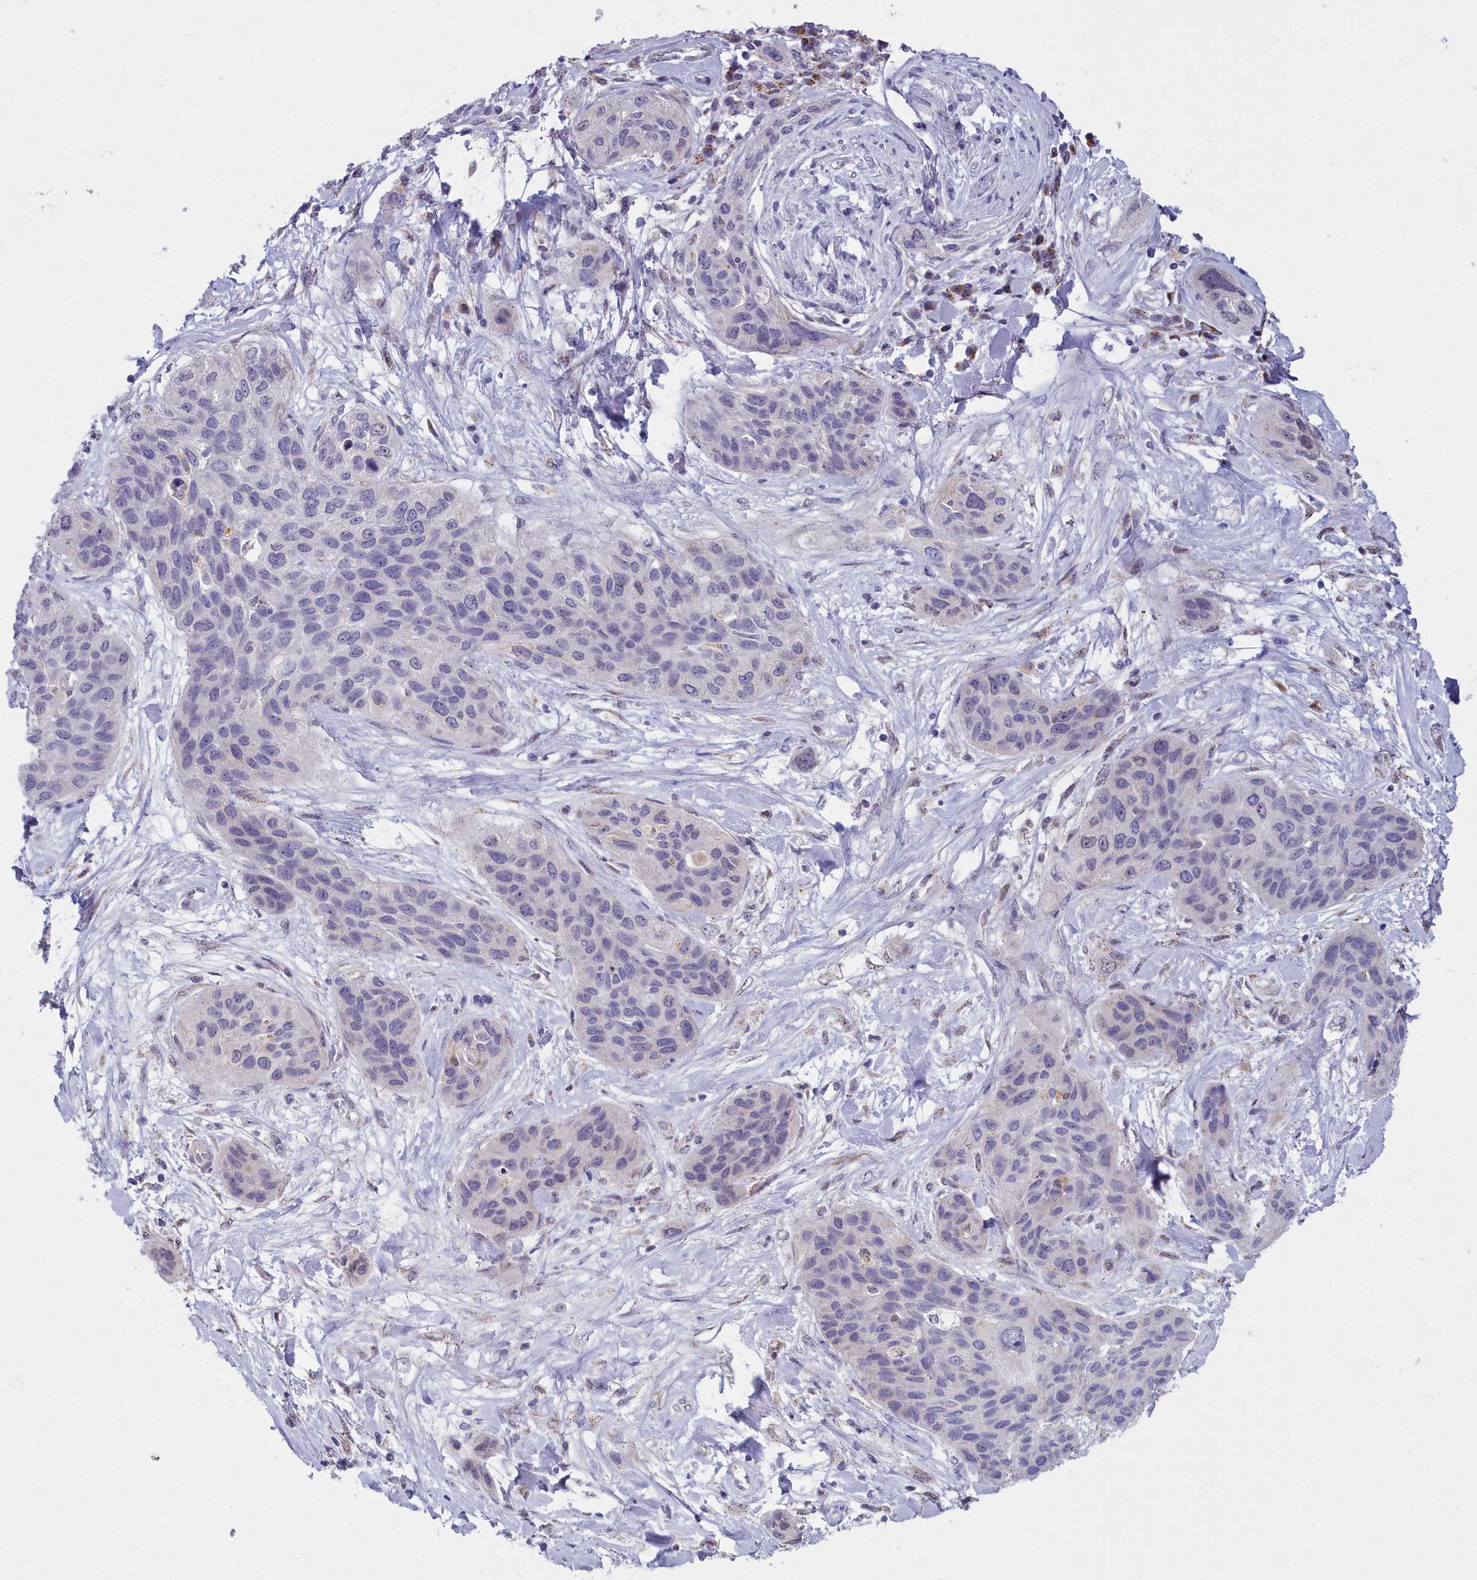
{"staining": {"intensity": "negative", "quantity": "none", "location": "none"}, "tissue": "lung cancer", "cell_type": "Tumor cells", "image_type": "cancer", "snomed": [{"axis": "morphology", "description": "Squamous cell carcinoma, NOS"}, {"axis": "topography", "description": "Lung"}], "caption": "Immunohistochemistry (IHC) image of neoplastic tissue: human lung squamous cell carcinoma stained with DAB displays no significant protein positivity in tumor cells.", "gene": "WDPCP", "patient": {"sex": "female", "age": 70}}